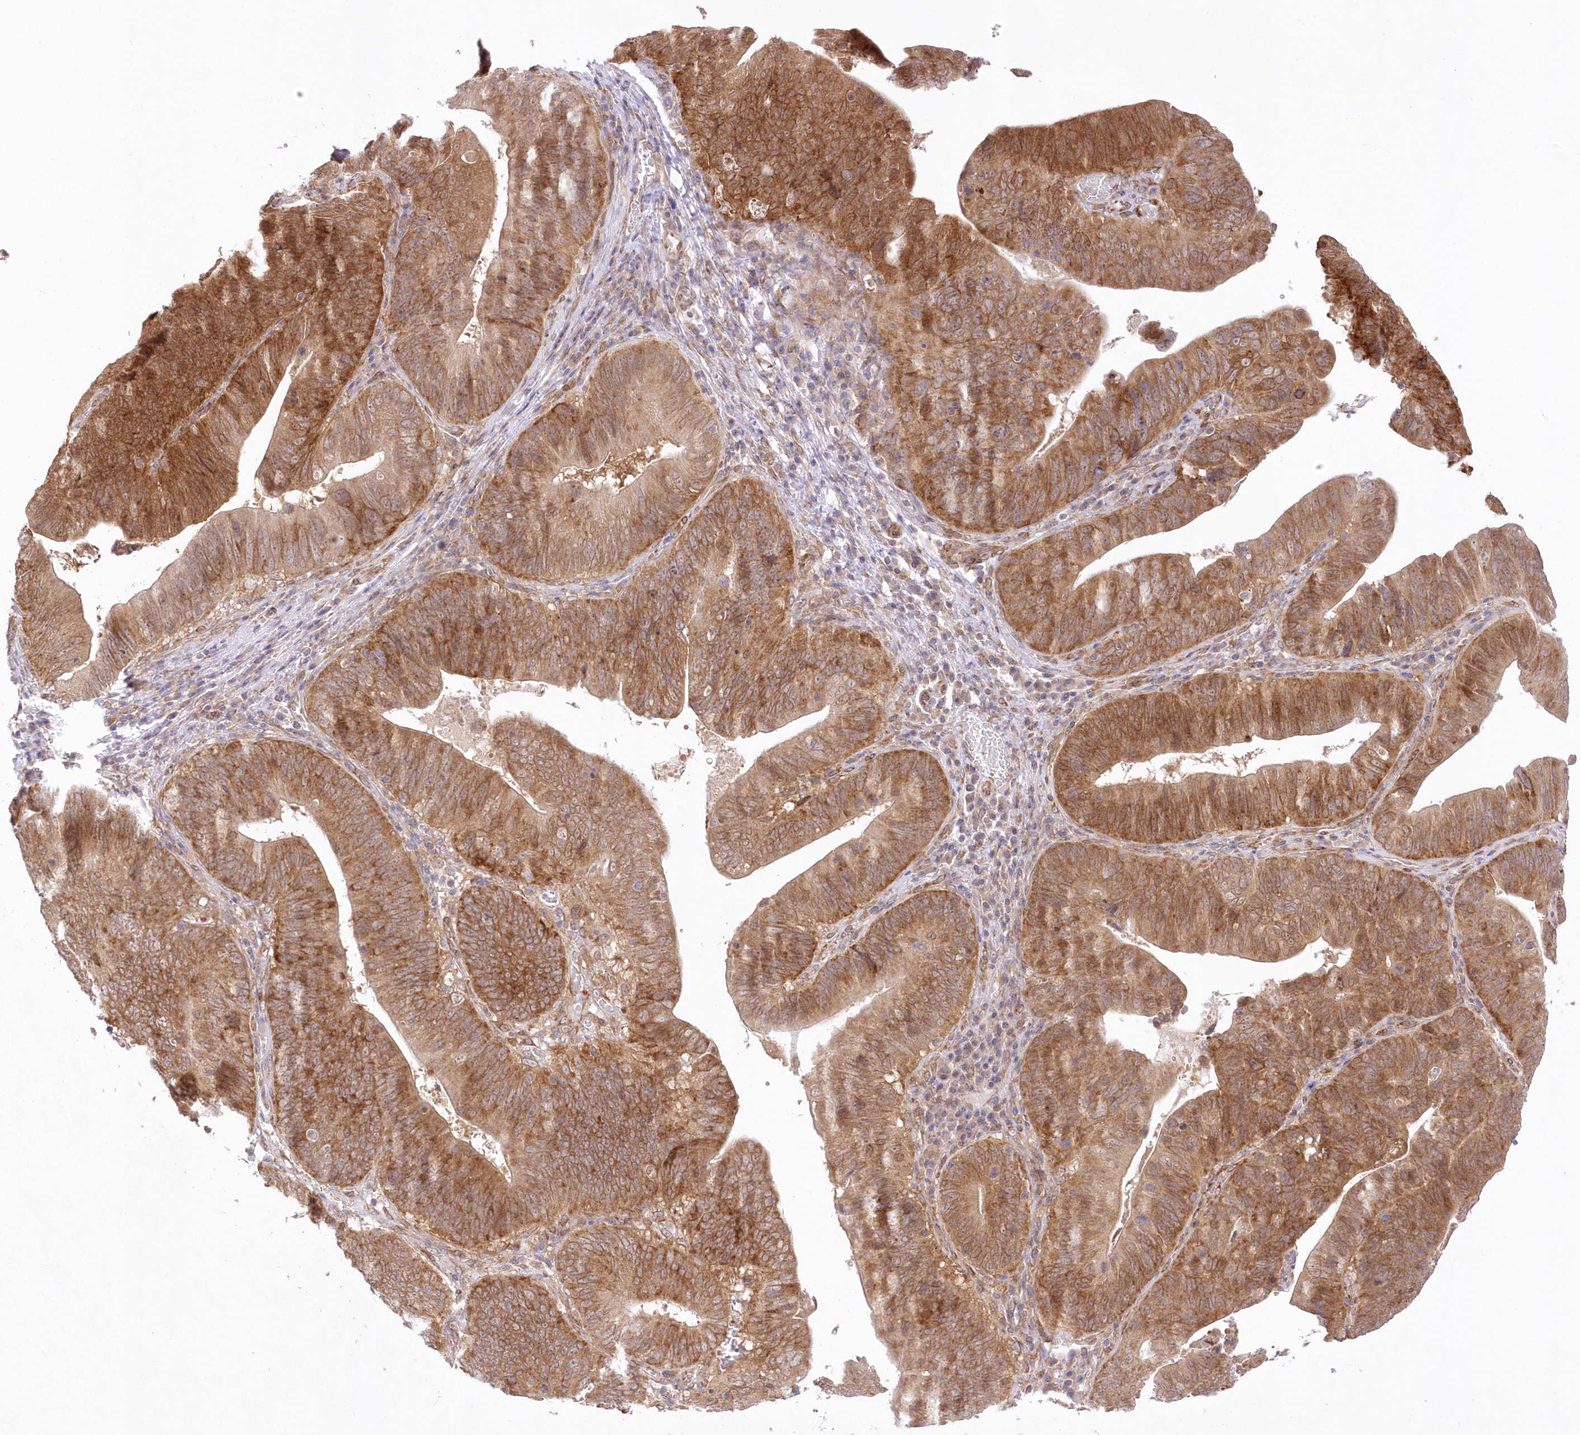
{"staining": {"intensity": "strong", "quantity": ">75%", "location": "cytoplasmic/membranous"}, "tissue": "pancreatic cancer", "cell_type": "Tumor cells", "image_type": "cancer", "snomed": [{"axis": "morphology", "description": "Adenocarcinoma, NOS"}, {"axis": "topography", "description": "Pancreas"}], "caption": "Protein expression analysis of pancreatic adenocarcinoma displays strong cytoplasmic/membranous staining in approximately >75% of tumor cells.", "gene": "RNPEP", "patient": {"sex": "male", "age": 63}}